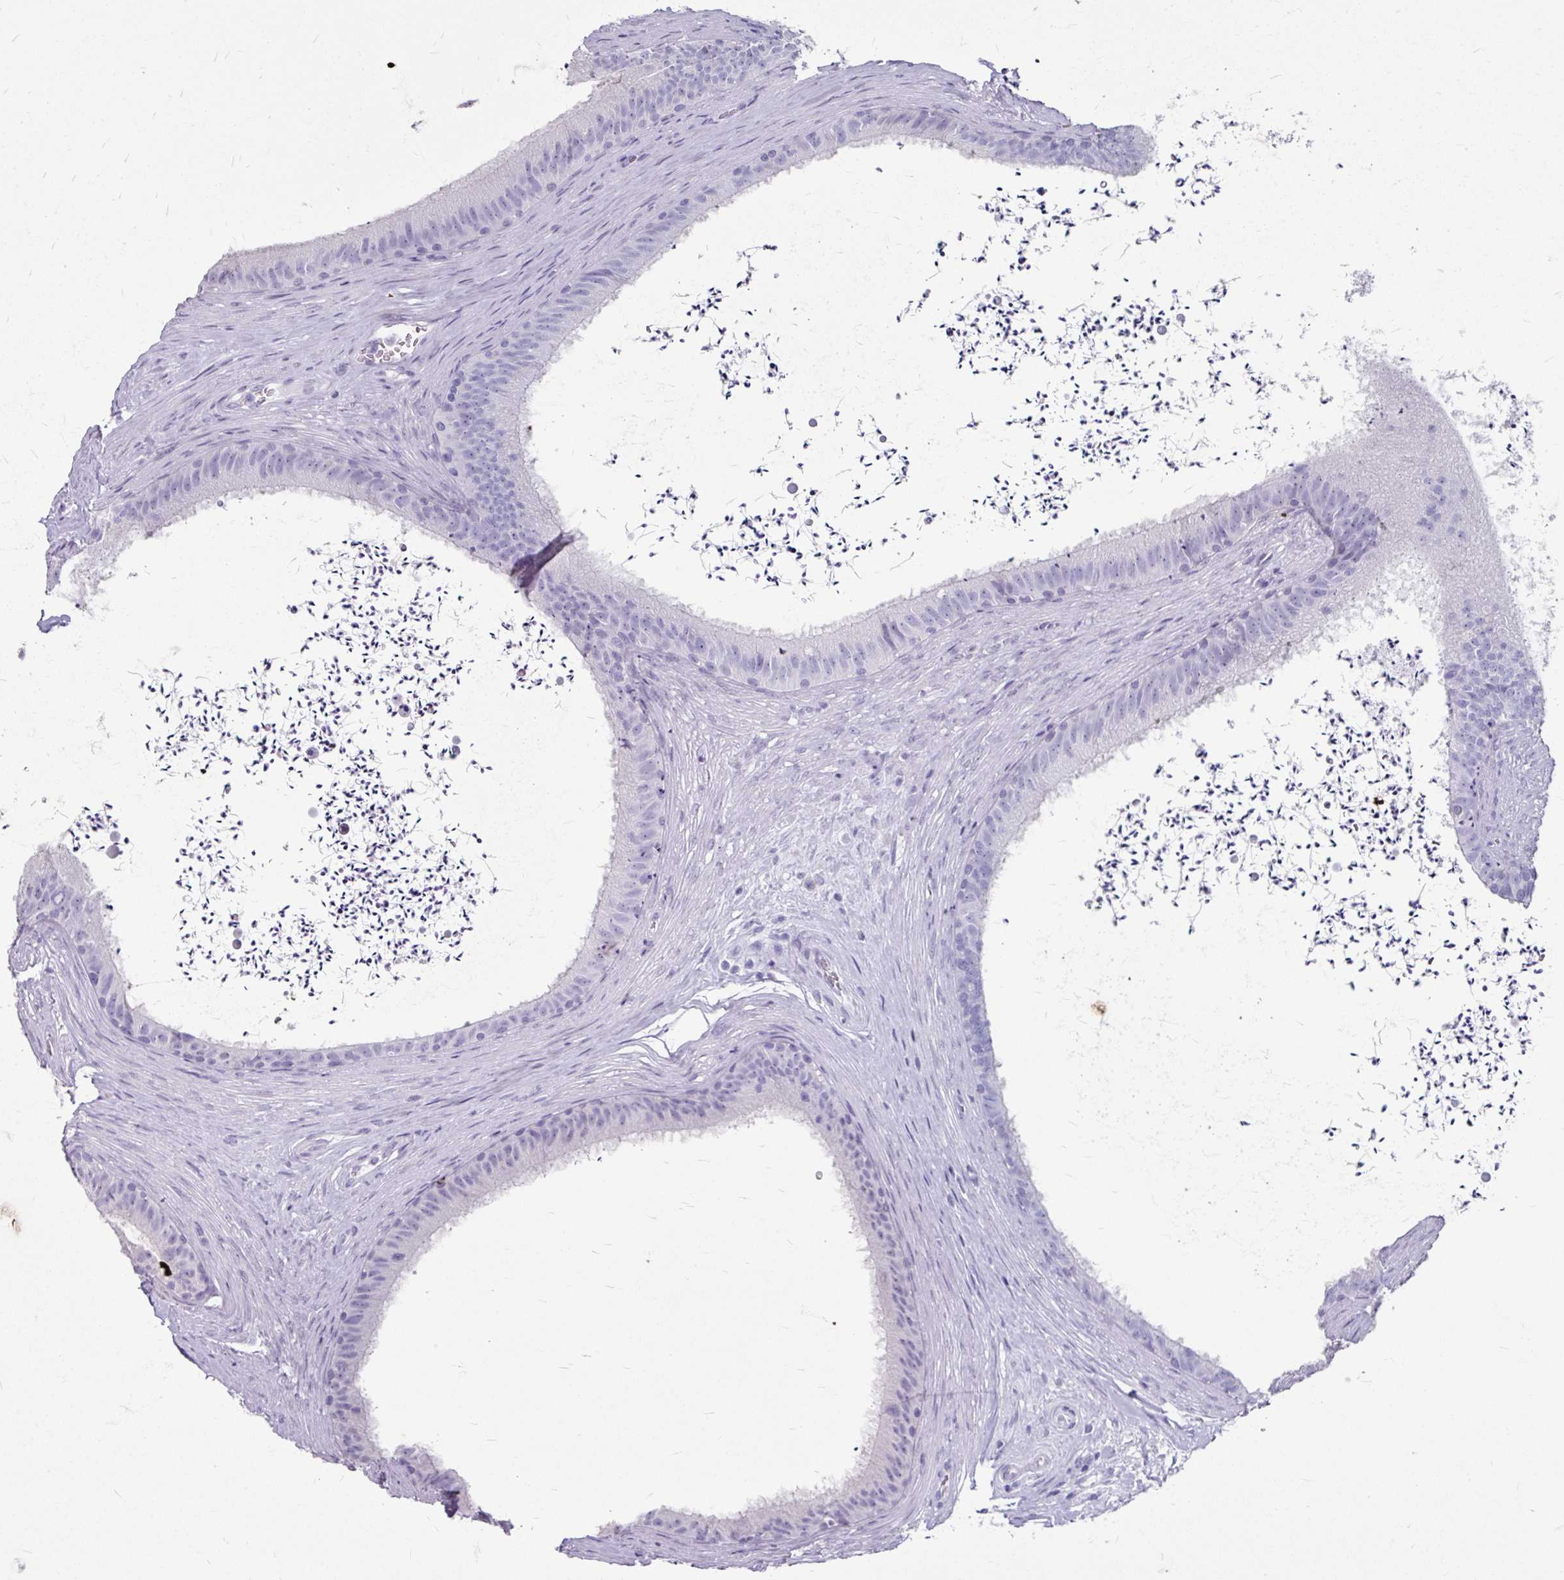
{"staining": {"intensity": "negative", "quantity": "none", "location": "none"}, "tissue": "epididymis", "cell_type": "Glandular cells", "image_type": "normal", "snomed": [{"axis": "morphology", "description": "Normal tissue, NOS"}, {"axis": "topography", "description": "Testis"}, {"axis": "topography", "description": "Epididymis"}], "caption": "DAB (3,3'-diaminobenzidine) immunohistochemical staining of benign human epididymis reveals no significant staining in glandular cells. (IHC, brightfield microscopy, high magnification).", "gene": "ANKRD1", "patient": {"sex": "male", "age": 41}}